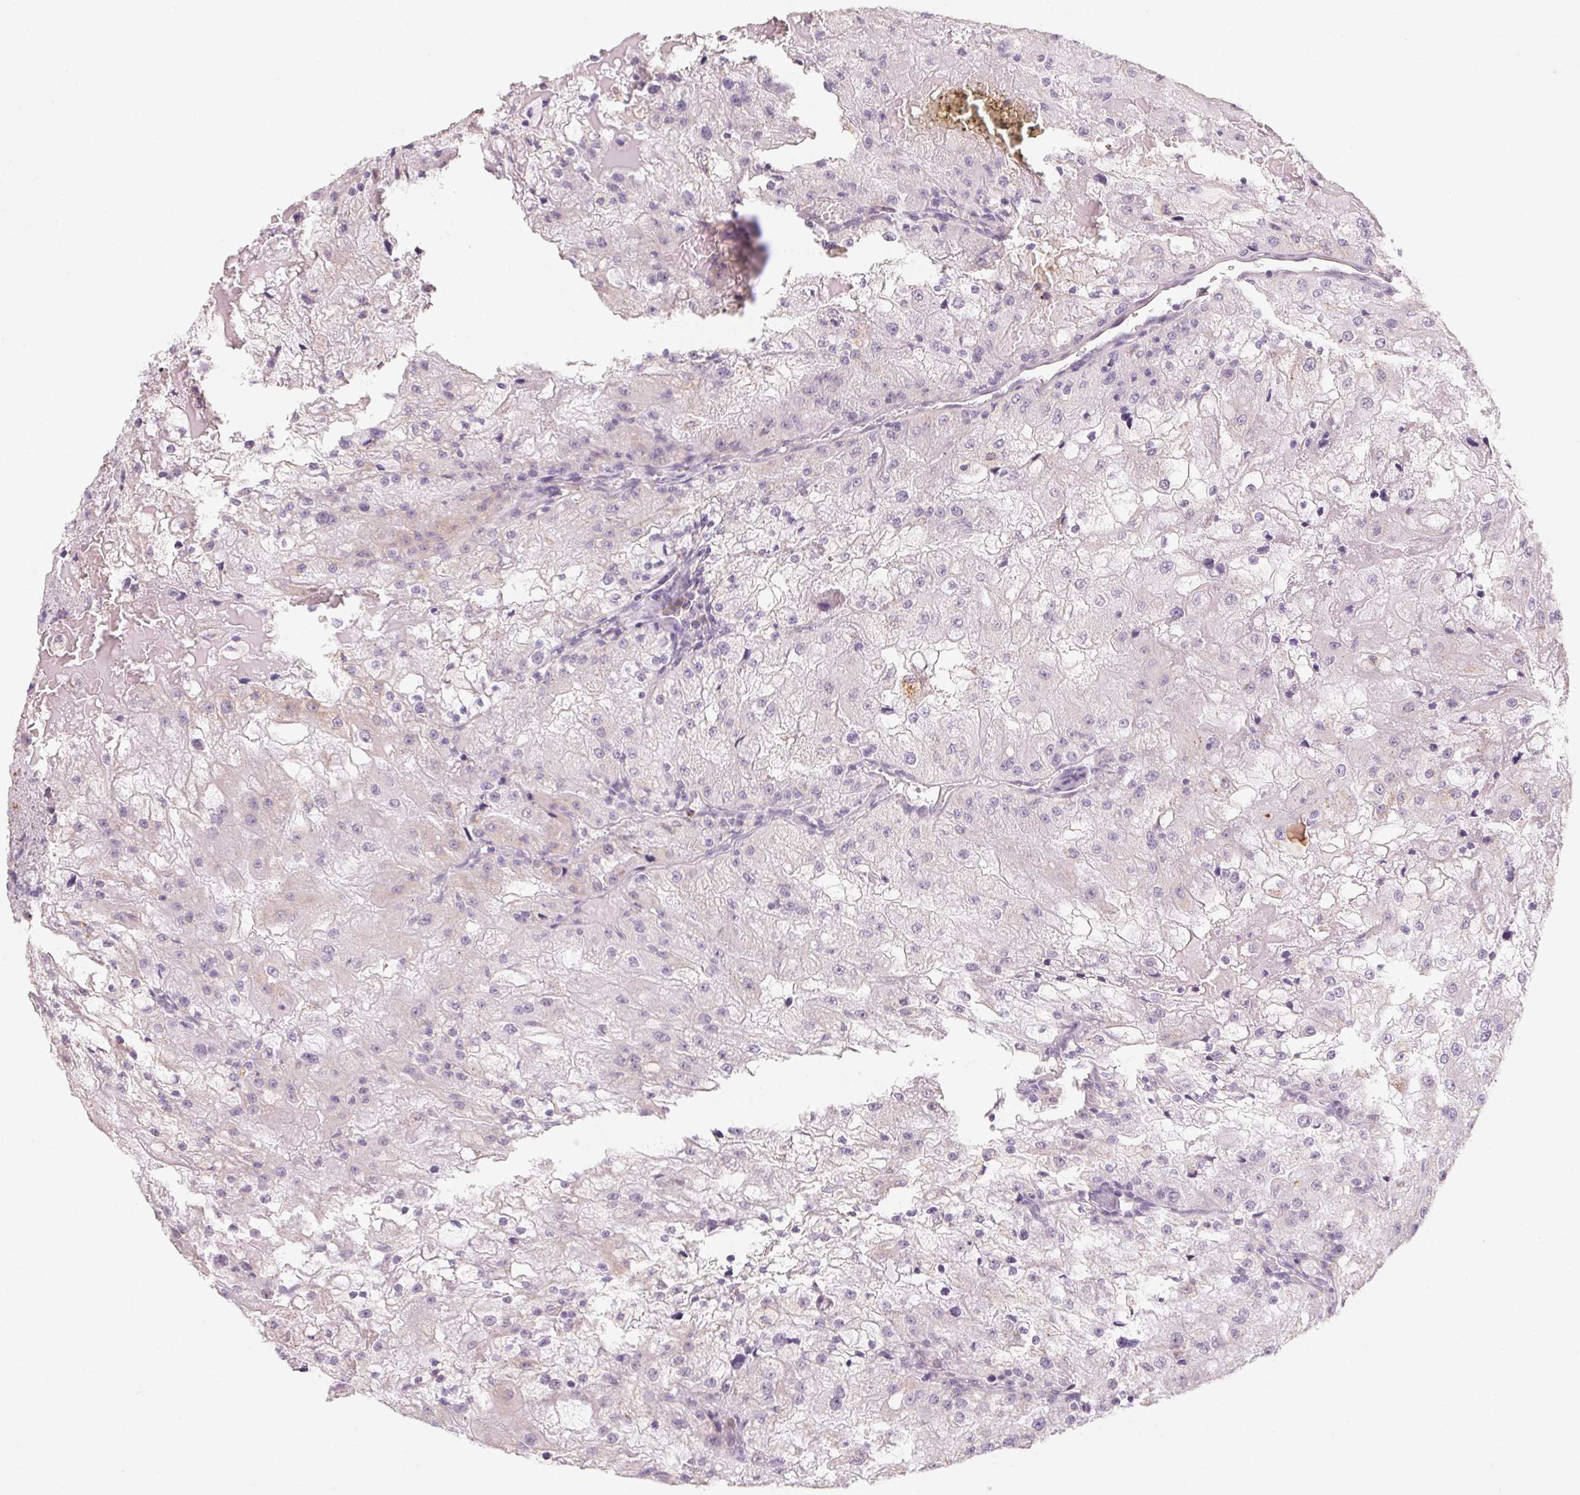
{"staining": {"intensity": "negative", "quantity": "none", "location": "none"}, "tissue": "renal cancer", "cell_type": "Tumor cells", "image_type": "cancer", "snomed": [{"axis": "morphology", "description": "Adenocarcinoma, NOS"}, {"axis": "topography", "description": "Kidney"}], "caption": "The micrograph reveals no staining of tumor cells in renal cancer (adenocarcinoma).", "gene": "PRPH", "patient": {"sex": "female", "age": 74}}